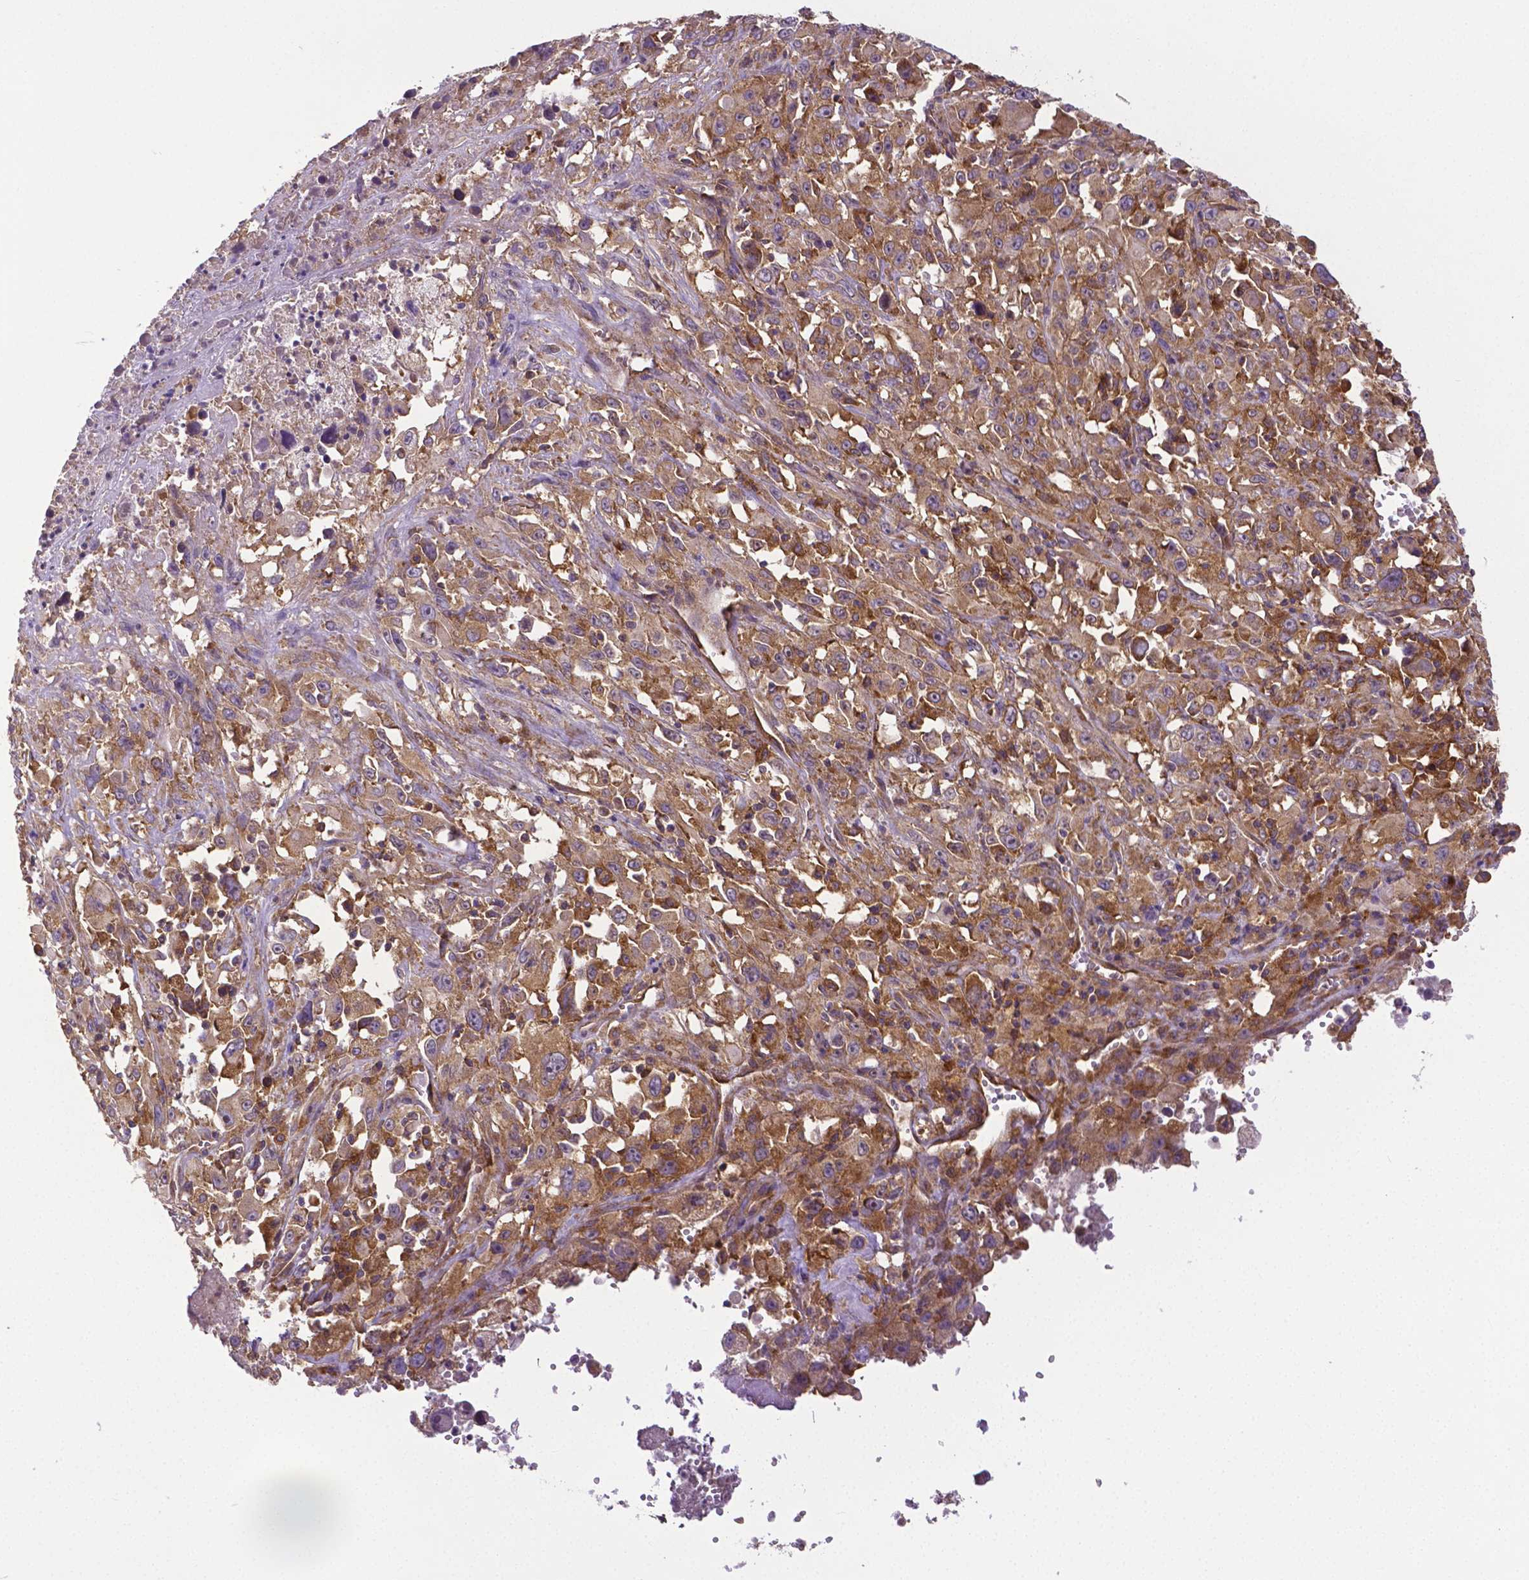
{"staining": {"intensity": "moderate", "quantity": ">75%", "location": "cytoplasmic/membranous"}, "tissue": "melanoma", "cell_type": "Tumor cells", "image_type": "cancer", "snomed": [{"axis": "morphology", "description": "Malignant melanoma, Metastatic site"}, {"axis": "topography", "description": "Soft tissue"}], "caption": "Human malignant melanoma (metastatic site) stained for a protein (brown) reveals moderate cytoplasmic/membranous positive expression in approximately >75% of tumor cells.", "gene": "DICER1", "patient": {"sex": "male", "age": 50}}